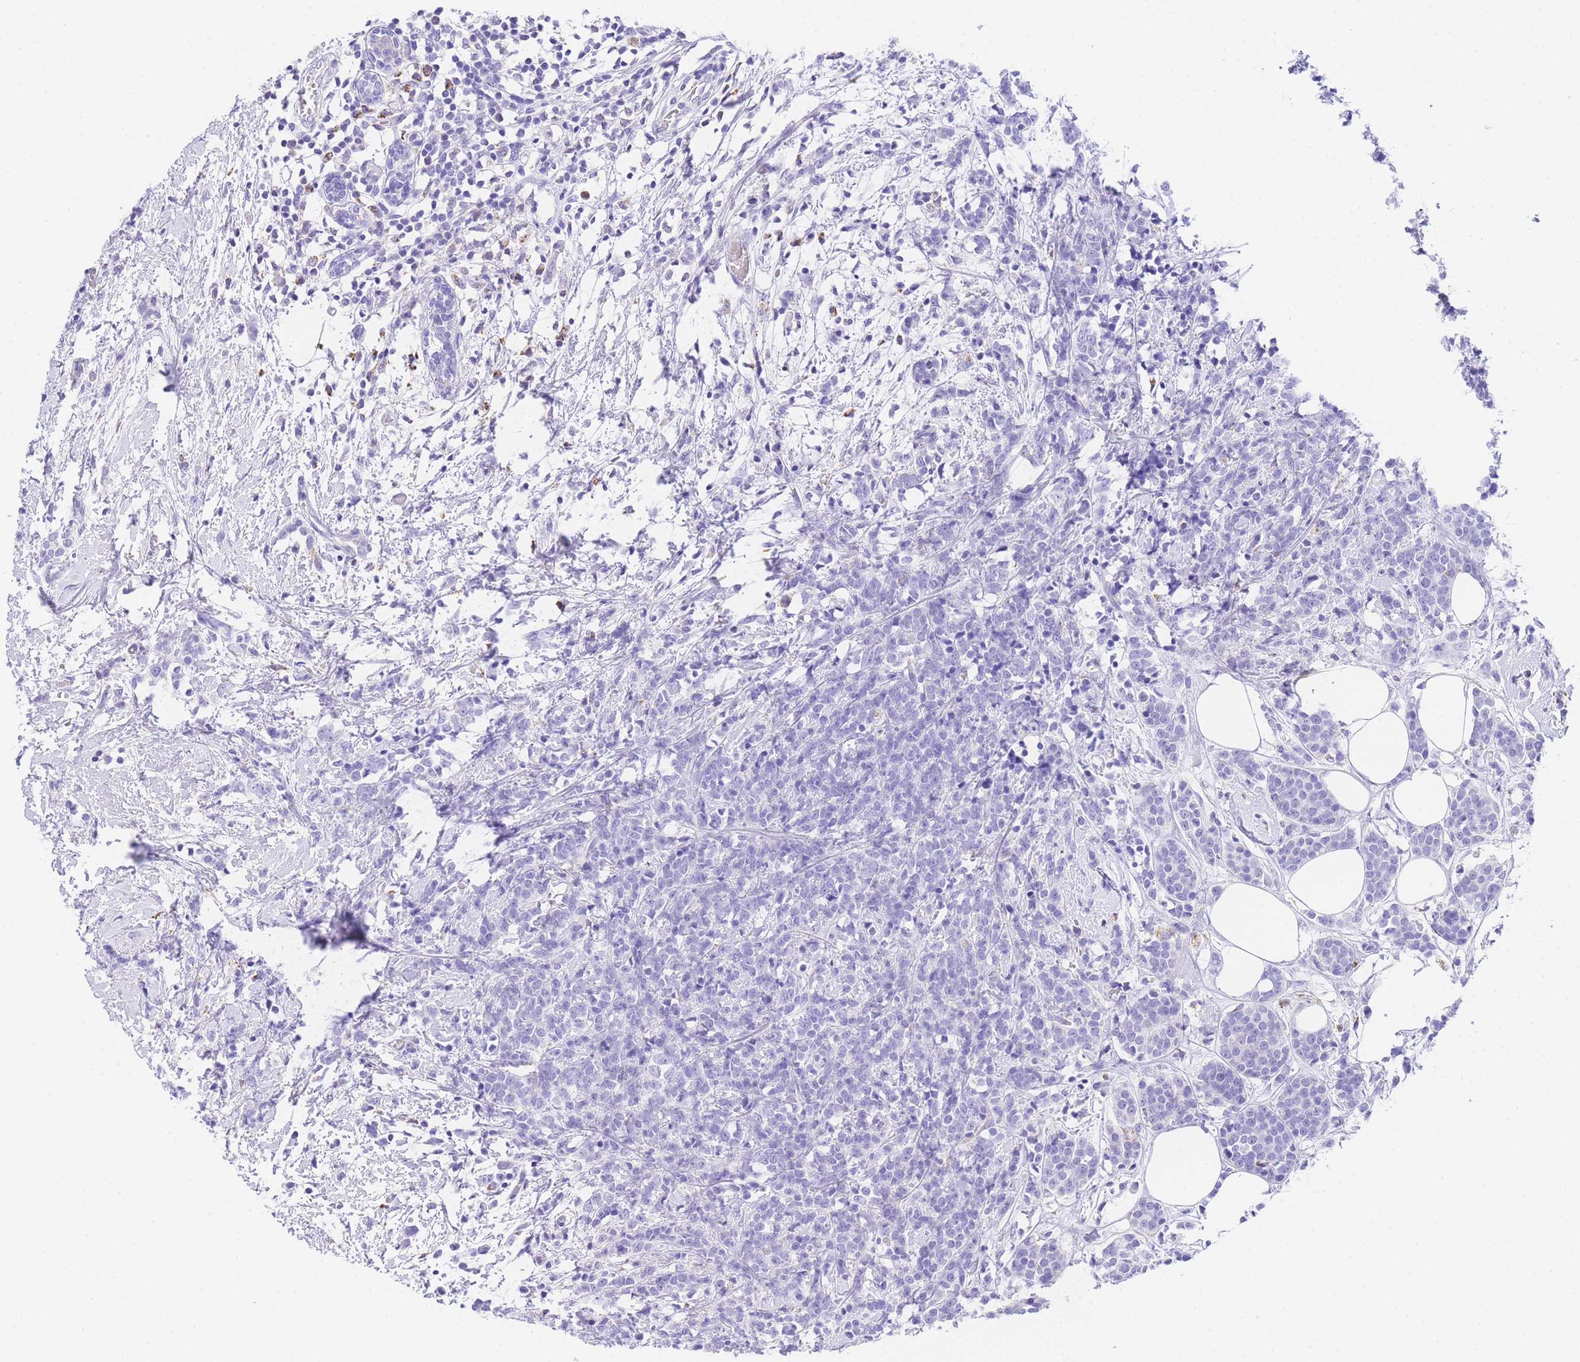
{"staining": {"intensity": "negative", "quantity": "none", "location": "none"}, "tissue": "breast cancer", "cell_type": "Tumor cells", "image_type": "cancer", "snomed": [{"axis": "morphology", "description": "Lobular carcinoma"}, {"axis": "topography", "description": "Breast"}], "caption": "Protein analysis of breast cancer displays no significant staining in tumor cells.", "gene": "NKD2", "patient": {"sex": "female", "age": 58}}